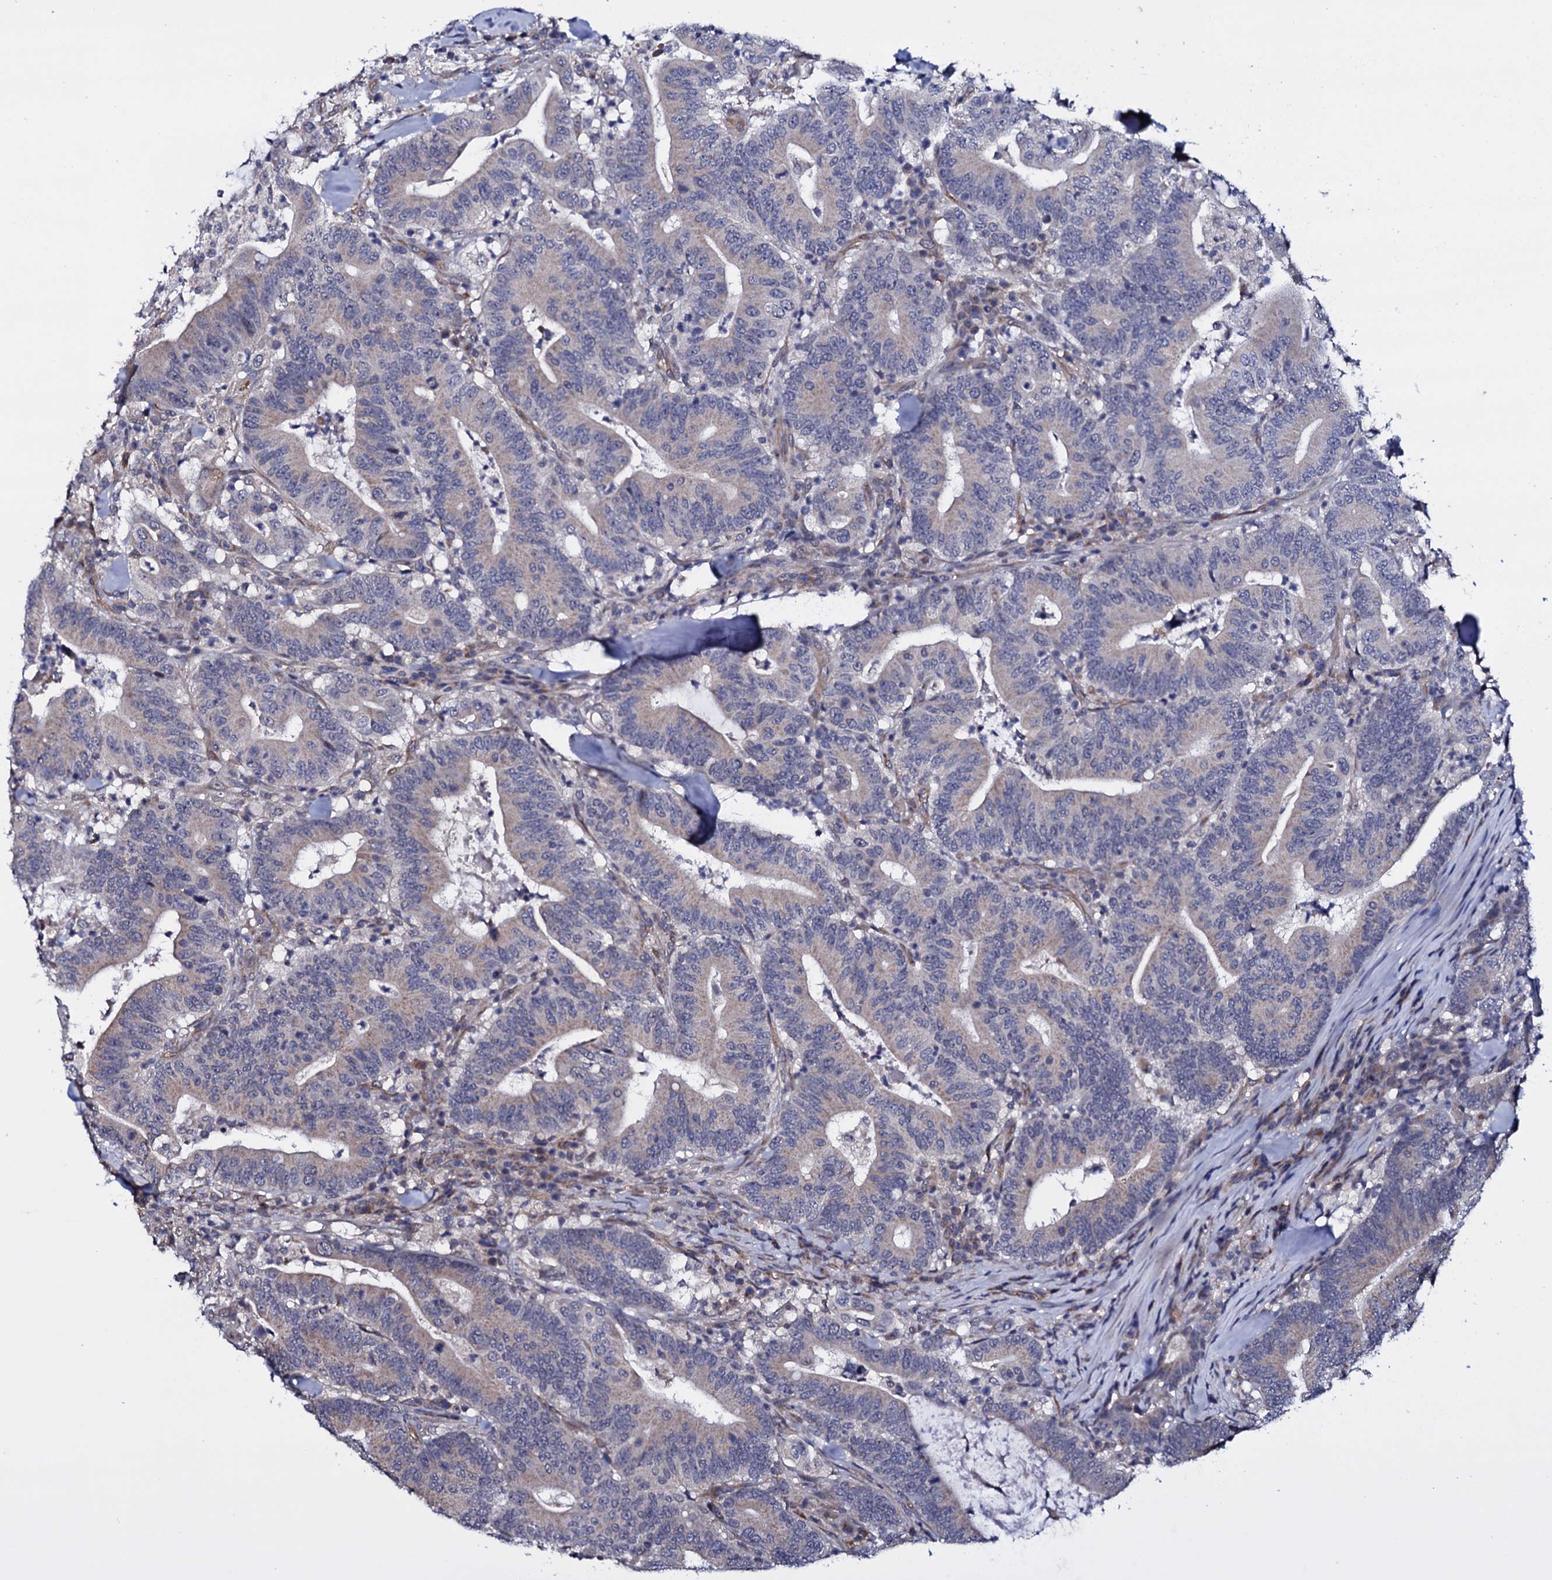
{"staining": {"intensity": "negative", "quantity": "none", "location": "none"}, "tissue": "colorectal cancer", "cell_type": "Tumor cells", "image_type": "cancer", "snomed": [{"axis": "morphology", "description": "Adenocarcinoma, NOS"}, {"axis": "topography", "description": "Colon"}], "caption": "Immunohistochemistry (IHC) of human colorectal cancer exhibits no staining in tumor cells. (IHC, brightfield microscopy, high magnification).", "gene": "GAREM1", "patient": {"sex": "female", "age": 66}}